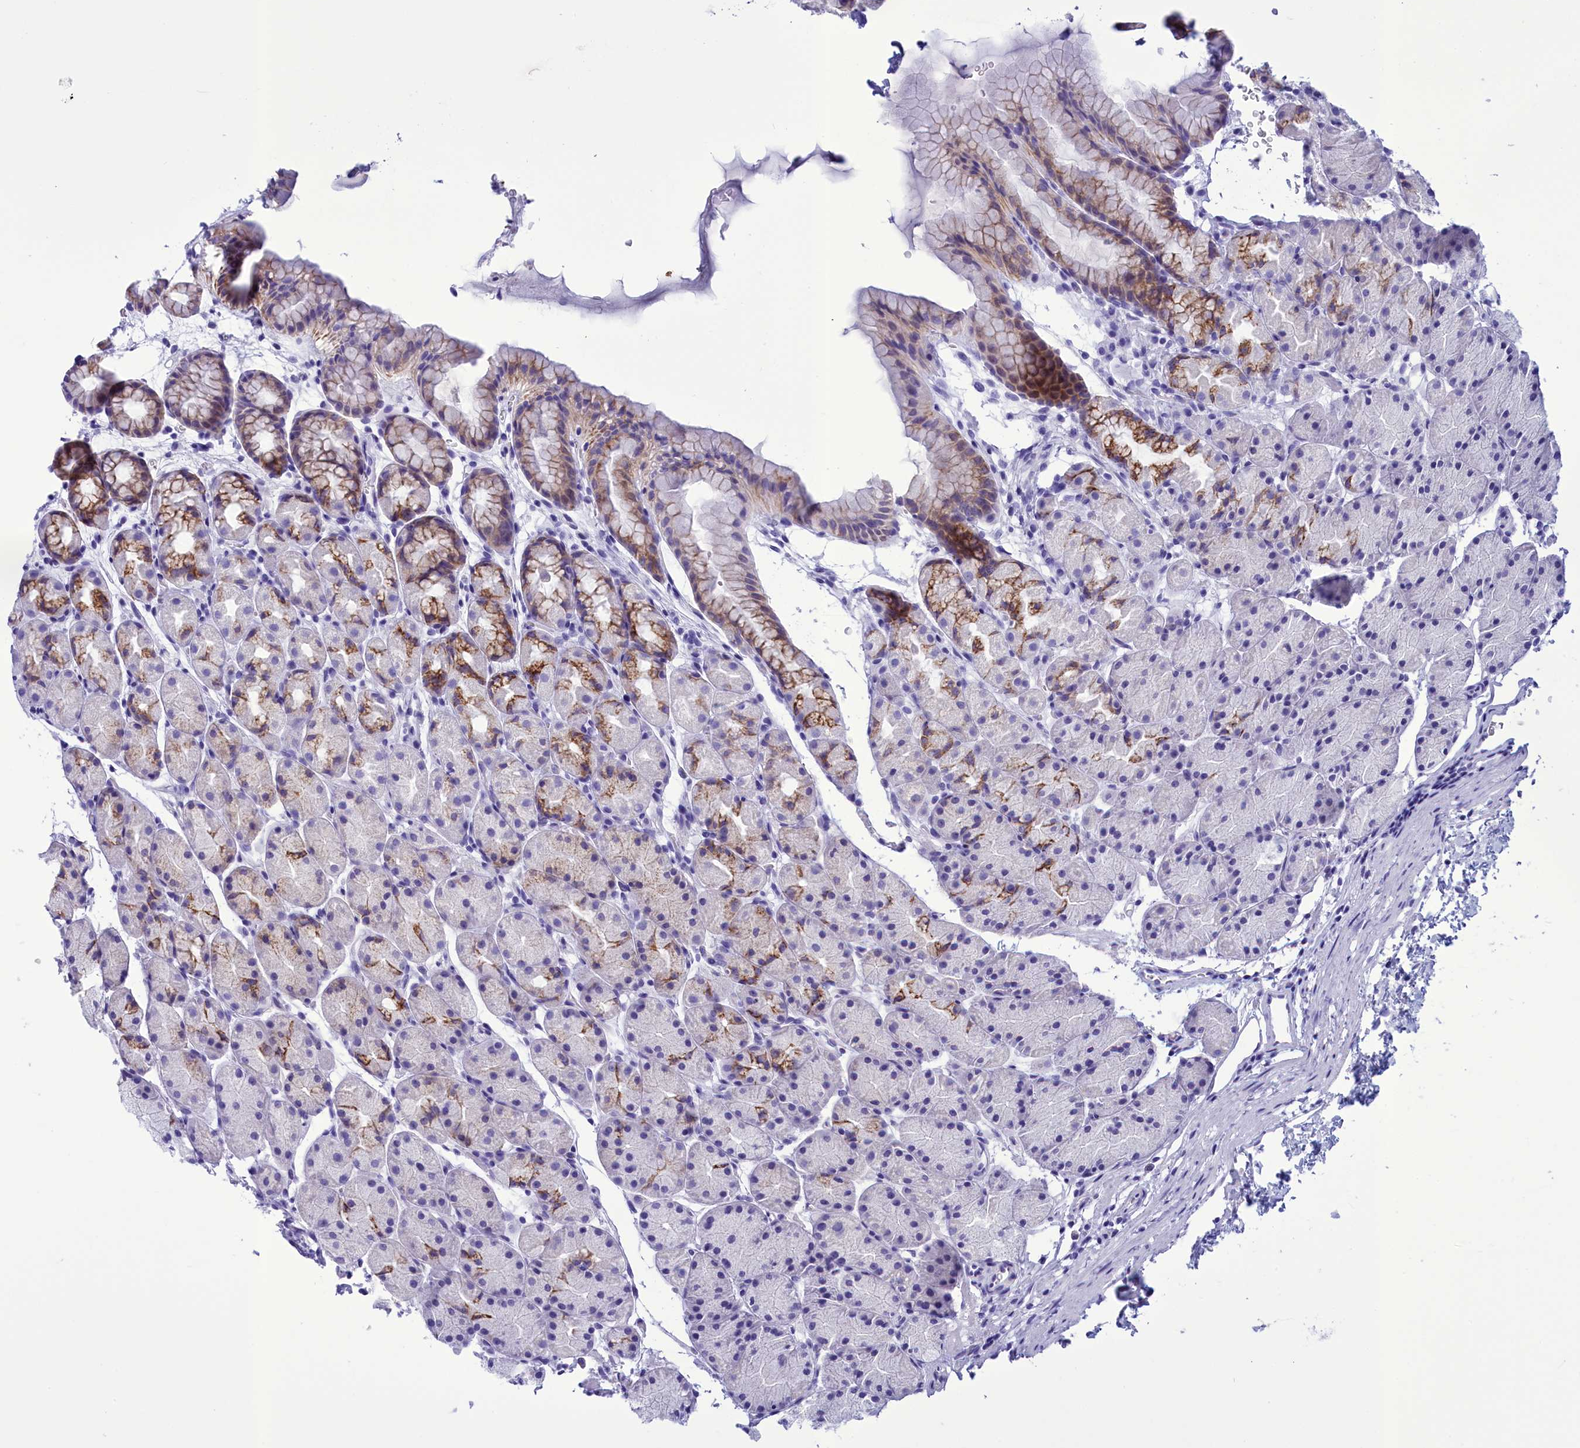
{"staining": {"intensity": "moderate", "quantity": "25%-75%", "location": "cytoplasmic/membranous"}, "tissue": "stomach", "cell_type": "Glandular cells", "image_type": "normal", "snomed": [{"axis": "morphology", "description": "Normal tissue, NOS"}, {"axis": "topography", "description": "Stomach, upper"}, {"axis": "topography", "description": "Stomach"}], "caption": "IHC (DAB) staining of normal human stomach reveals moderate cytoplasmic/membranous protein positivity in approximately 25%-75% of glandular cells.", "gene": "BRI3", "patient": {"sex": "male", "age": 47}}